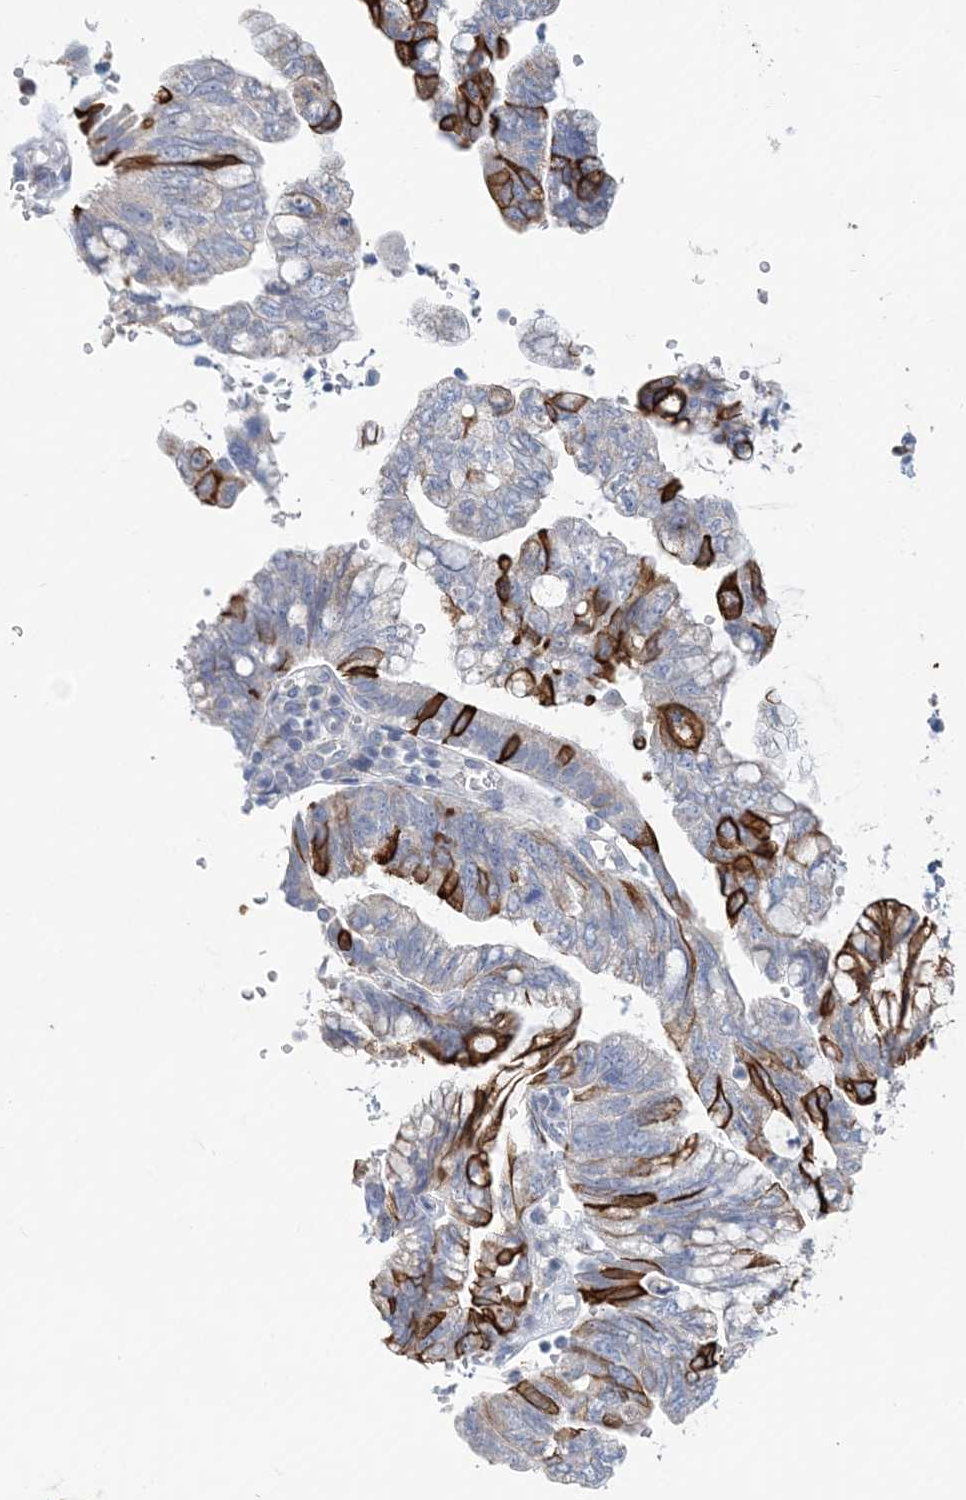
{"staining": {"intensity": "strong", "quantity": "<25%", "location": "cytoplasmic/membranous"}, "tissue": "pancreatic cancer", "cell_type": "Tumor cells", "image_type": "cancer", "snomed": [{"axis": "morphology", "description": "Adenocarcinoma, NOS"}, {"axis": "topography", "description": "Pancreas"}], "caption": "Immunohistochemical staining of adenocarcinoma (pancreatic) demonstrates medium levels of strong cytoplasmic/membranous positivity in about <25% of tumor cells.", "gene": "LRRIQ4", "patient": {"sex": "female", "age": 73}}